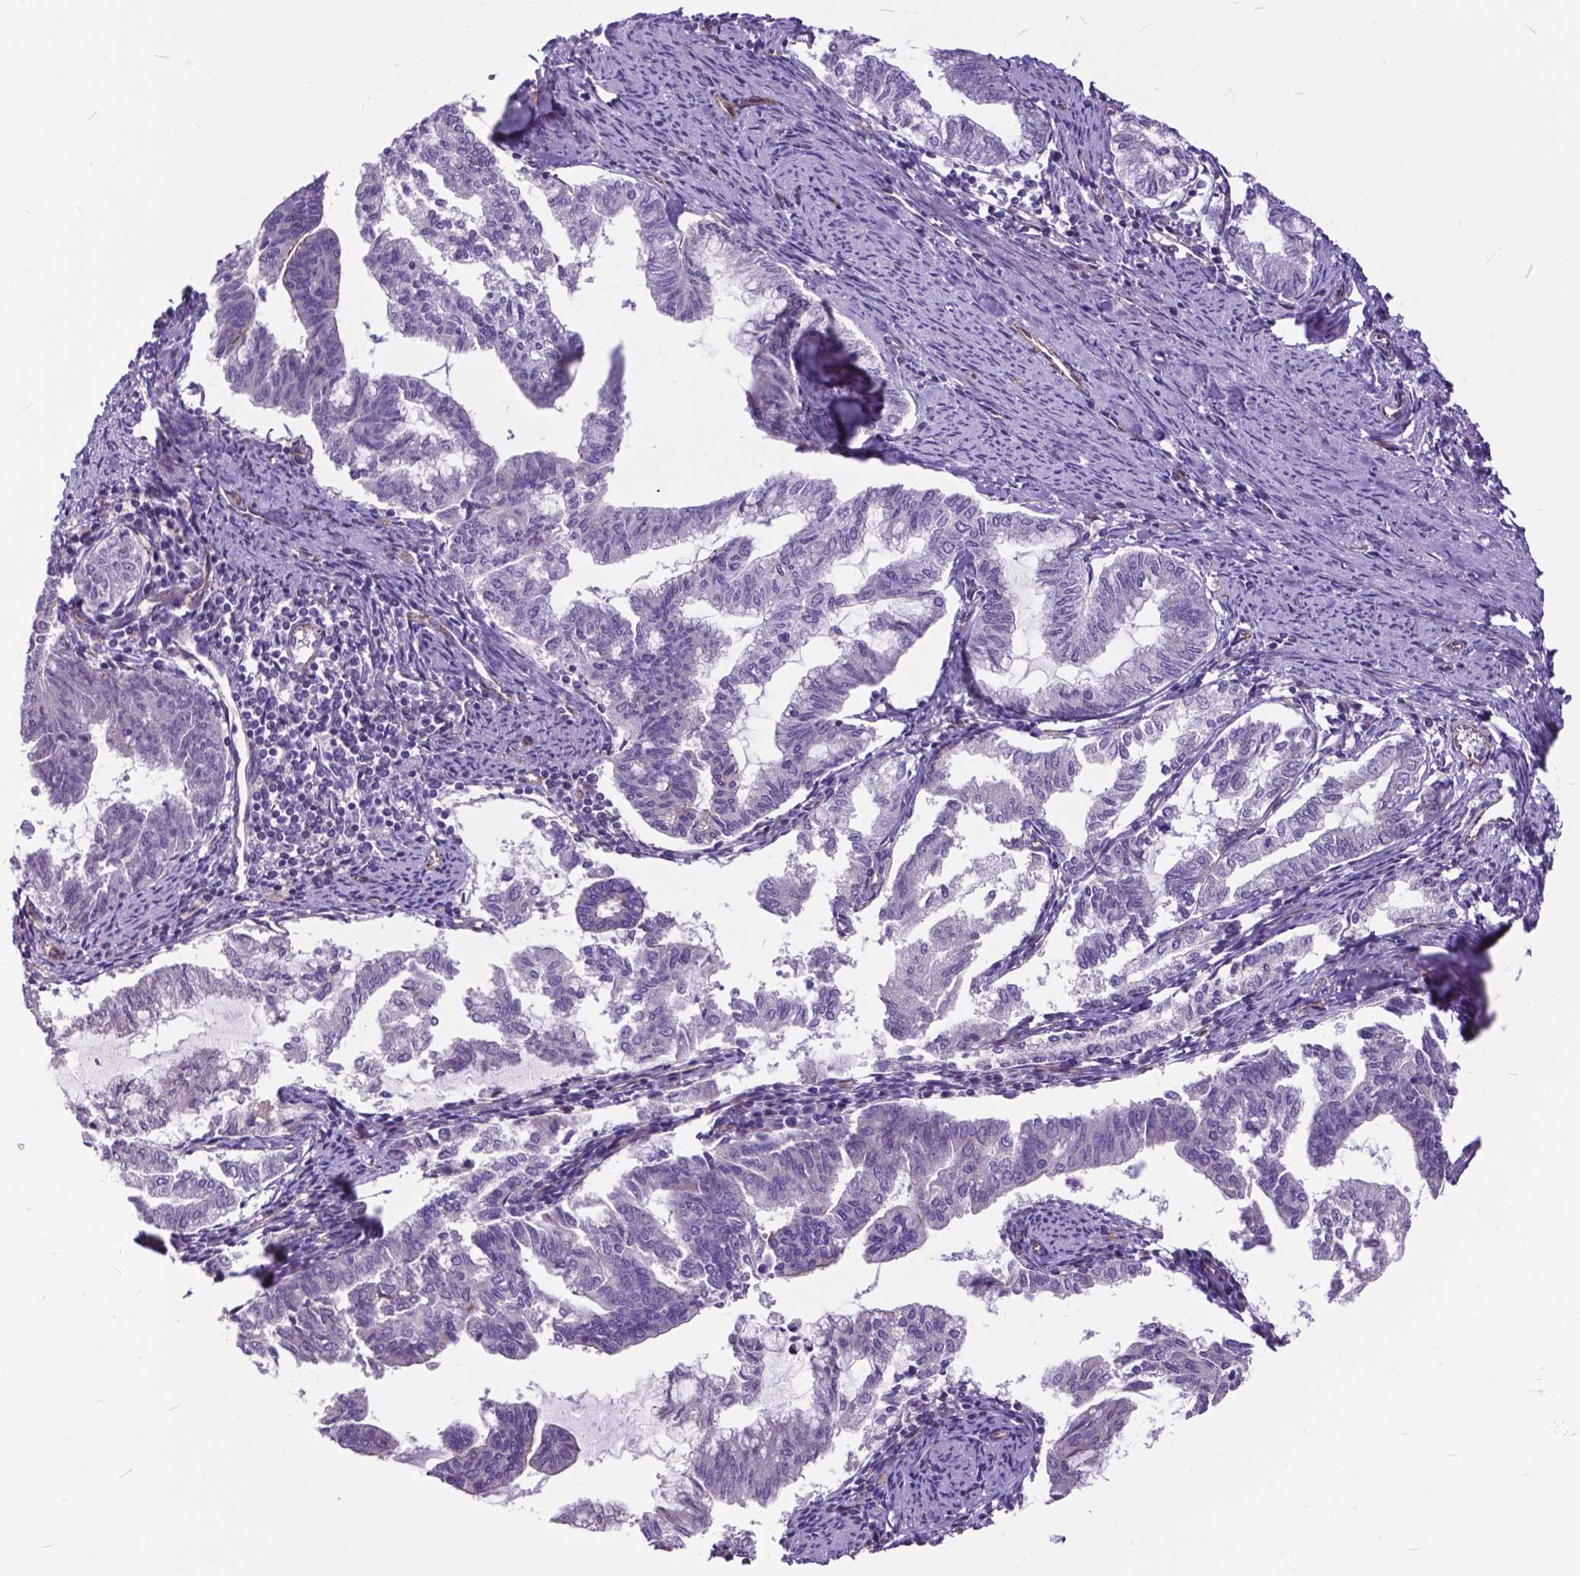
{"staining": {"intensity": "negative", "quantity": "none", "location": "none"}, "tissue": "endometrial cancer", "cell_type": "Tumor cells", "image_type": "cancer", "snomed": [{"axis": "morphology", "description": "Adenocarcinoma, NOS"}, {"axis": "topography", "description": "Endometrium"}], "caption": "DAB (3,3'-diaminobenzidine) immunohistochemical staining of human endometrial cancer reveals no significant staining in tumor cells. The staining is performed using DAB (3,3'-diaminobenzidine) brown chromogen with nuclei counter-stained in using hematoxylin.", "gene": "FLT4", "patient": {"sex": "female", "age": 79}}